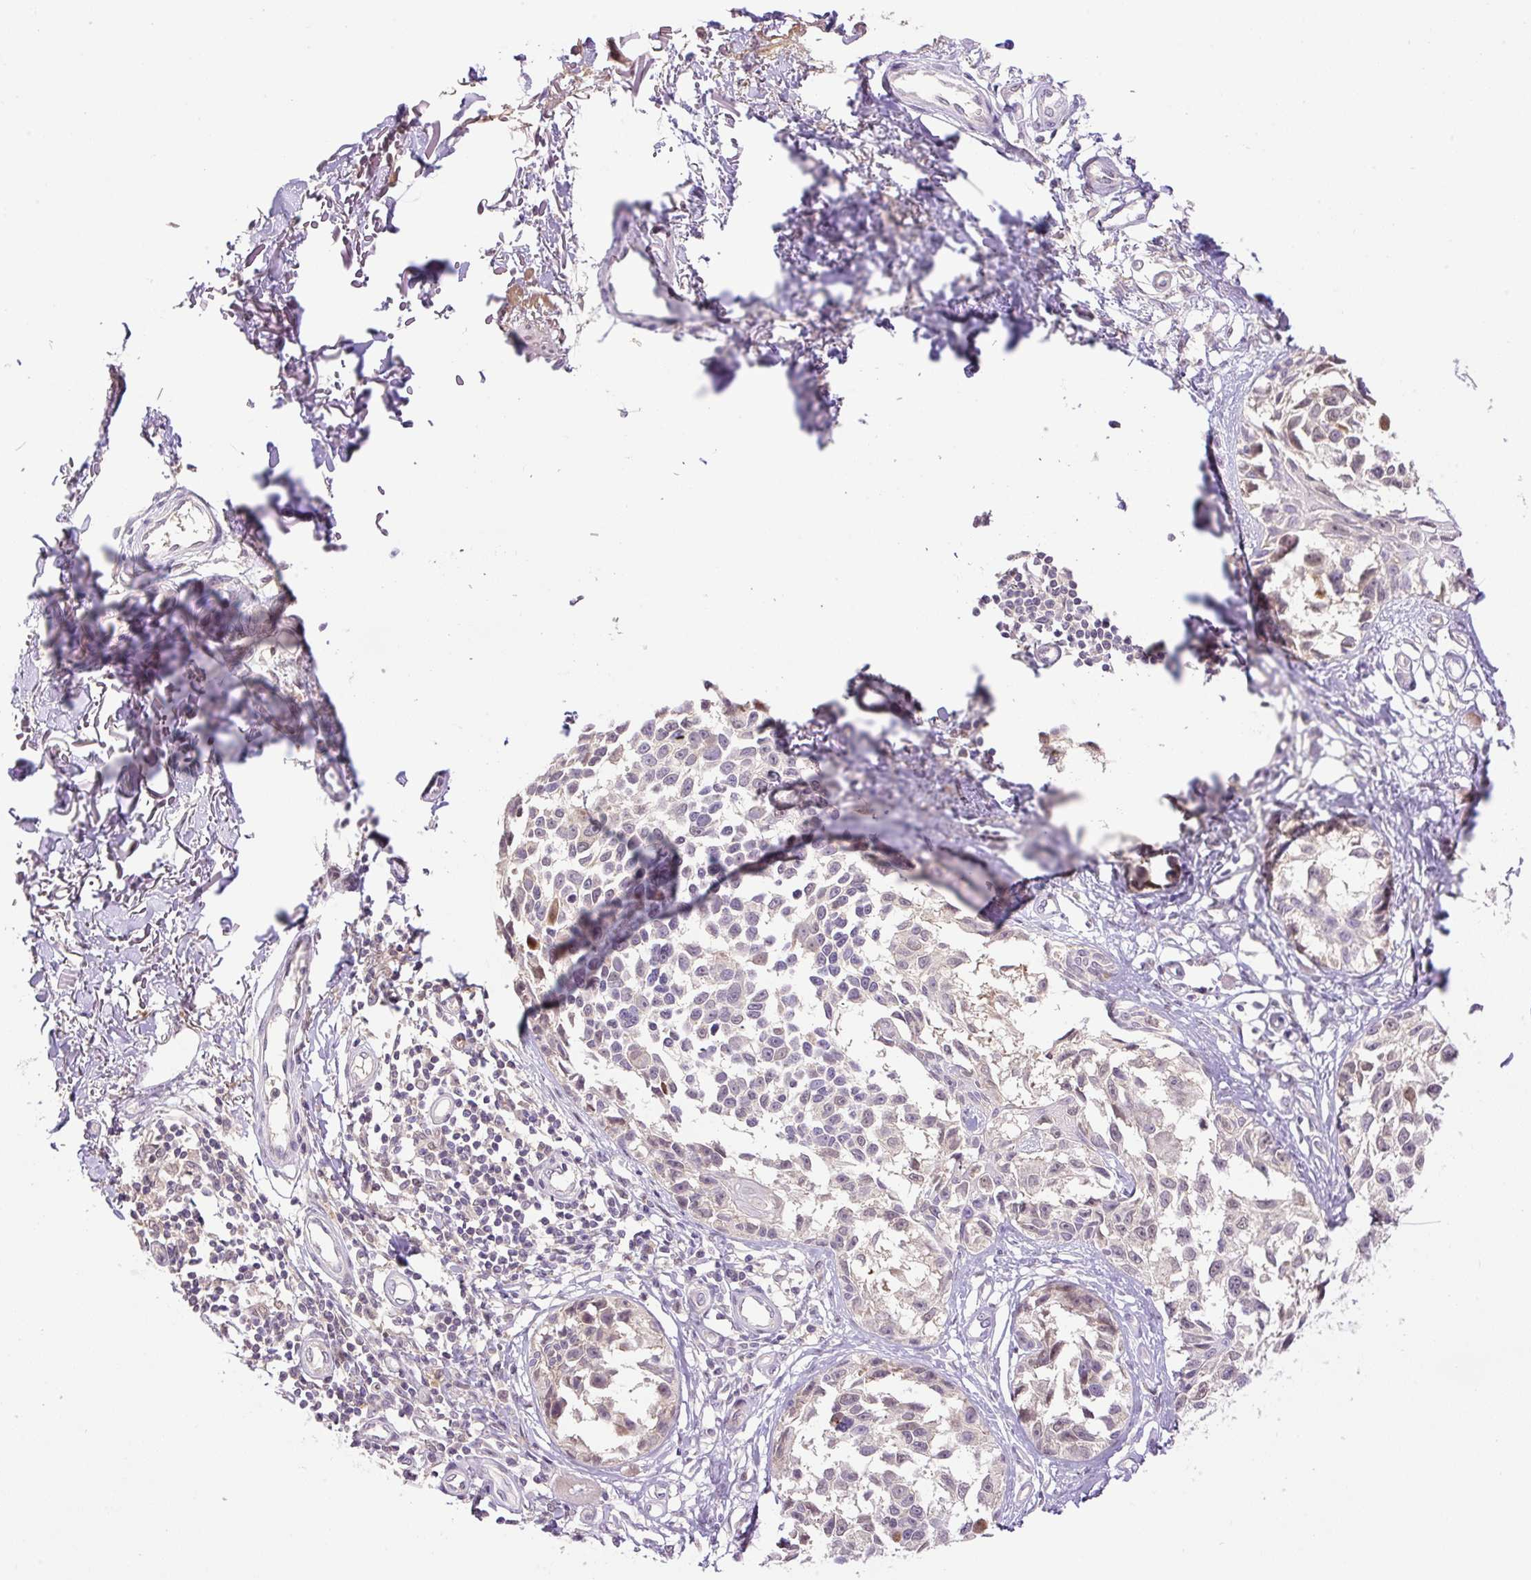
{"staining": {"intensity": "weak", "quantity": "<25%", "location": "cytoplasmic/membranous"}, "tissue": "melanoma", "cell_type": "Tumor cells", "image_type": "cancer", "snomed": [{"axis": "morphology", "description": "Malignant melanoma, NOS"}, {"axis": "topography", "description": "Skin"}], "caption": "Image shows no protein staining in tumor cells of malignant melanoma tissue.", "gene": "HABP4", "patient": {"sex": "male", "age": 73}}